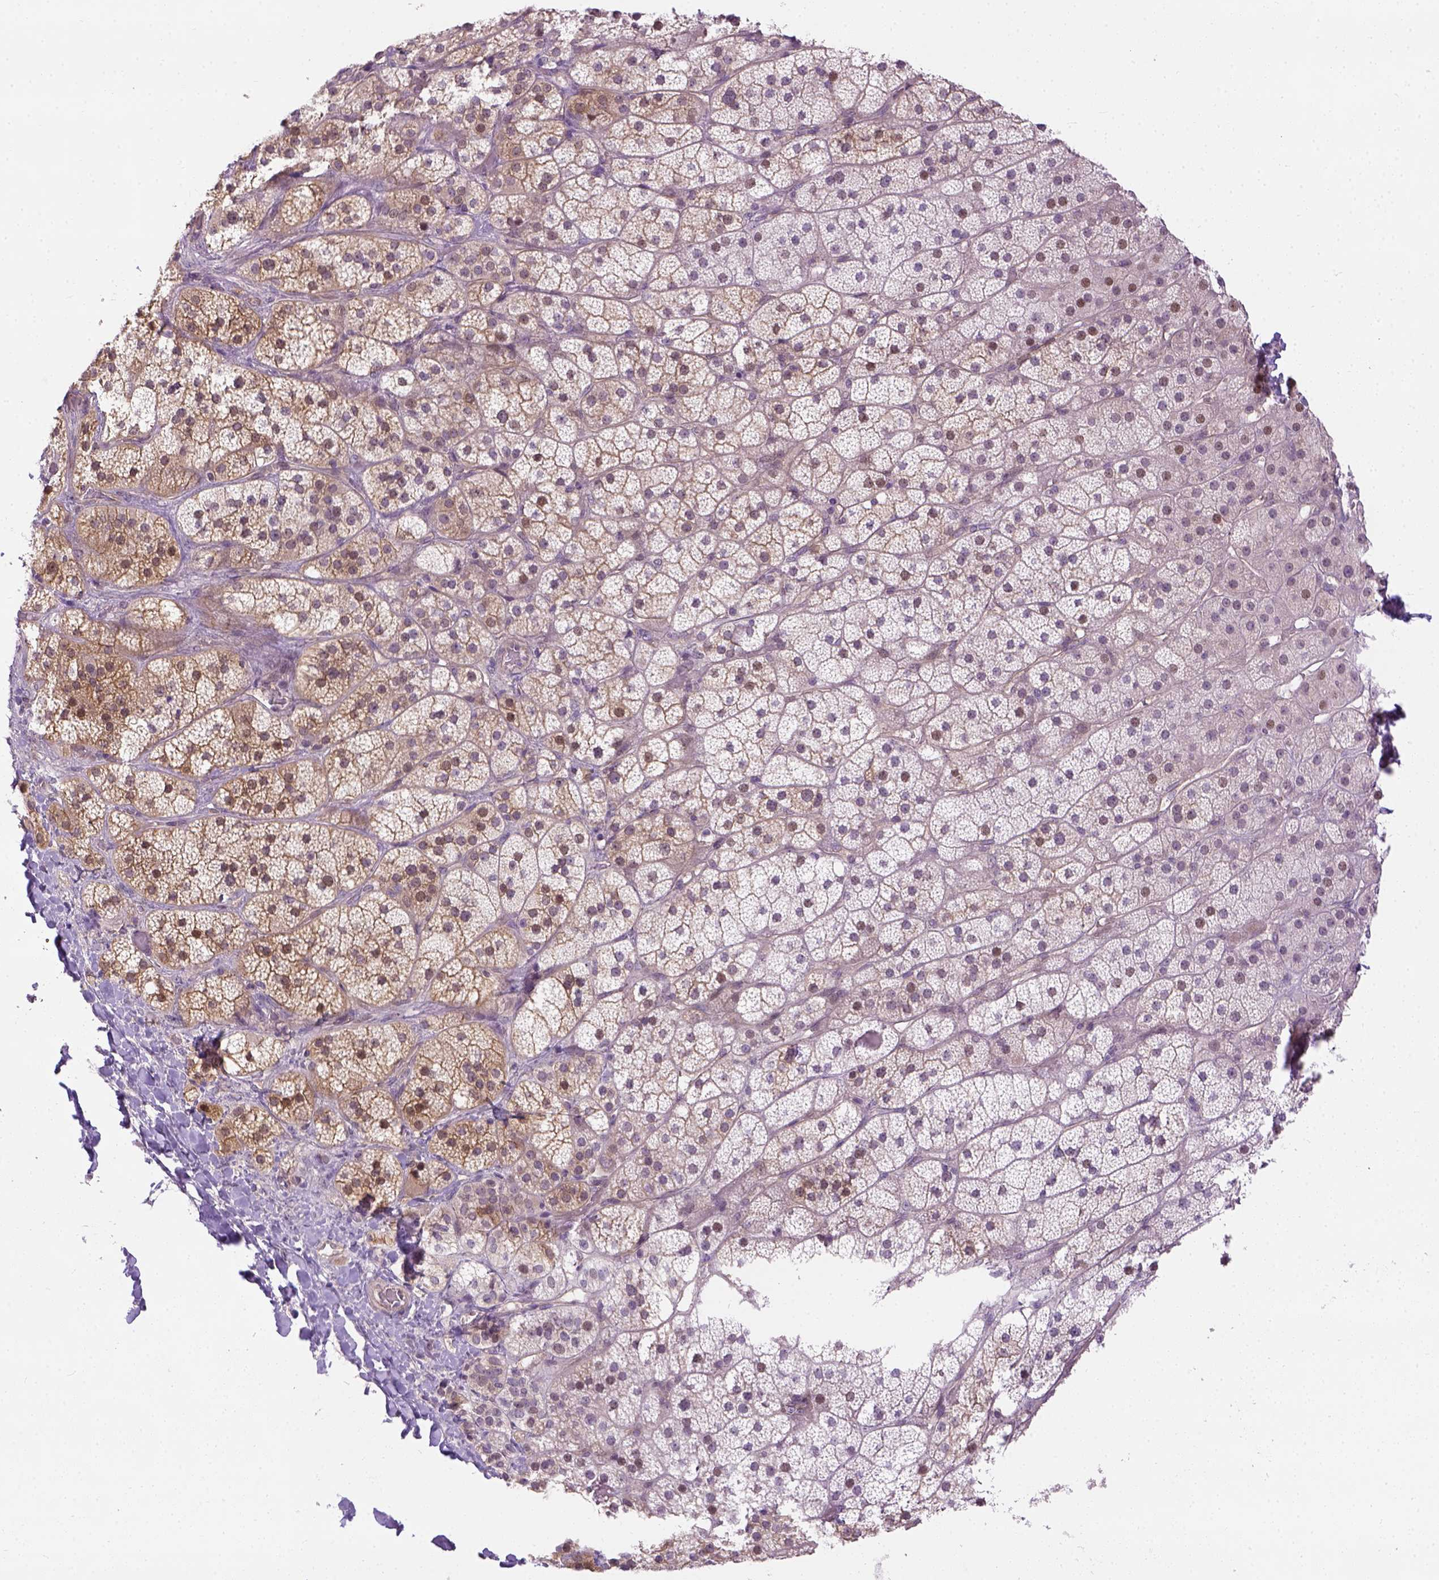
{"staining": {"intensity": "moderate", "quantity": "<25%", "location": "cytoplasmic/membranous,nuclear"}, "tissue": "adrenal gland", "cell_type": "Glandular cells", "image_type": "normal", "snomed": [{"axis": "morphology", "description": "Normal tissue, NOS"}, {"axis": "topography", "description": "Adrenal gland"}], "caption": "Unremarkable adrenal gland displays moderate cytoplasmic/membranous,nuclear staining in approximately <25% of glandular cells, visualized by immunohistochemistry.", "gene": "KAZN", "patient": {"sex": "male", "age": 57}}